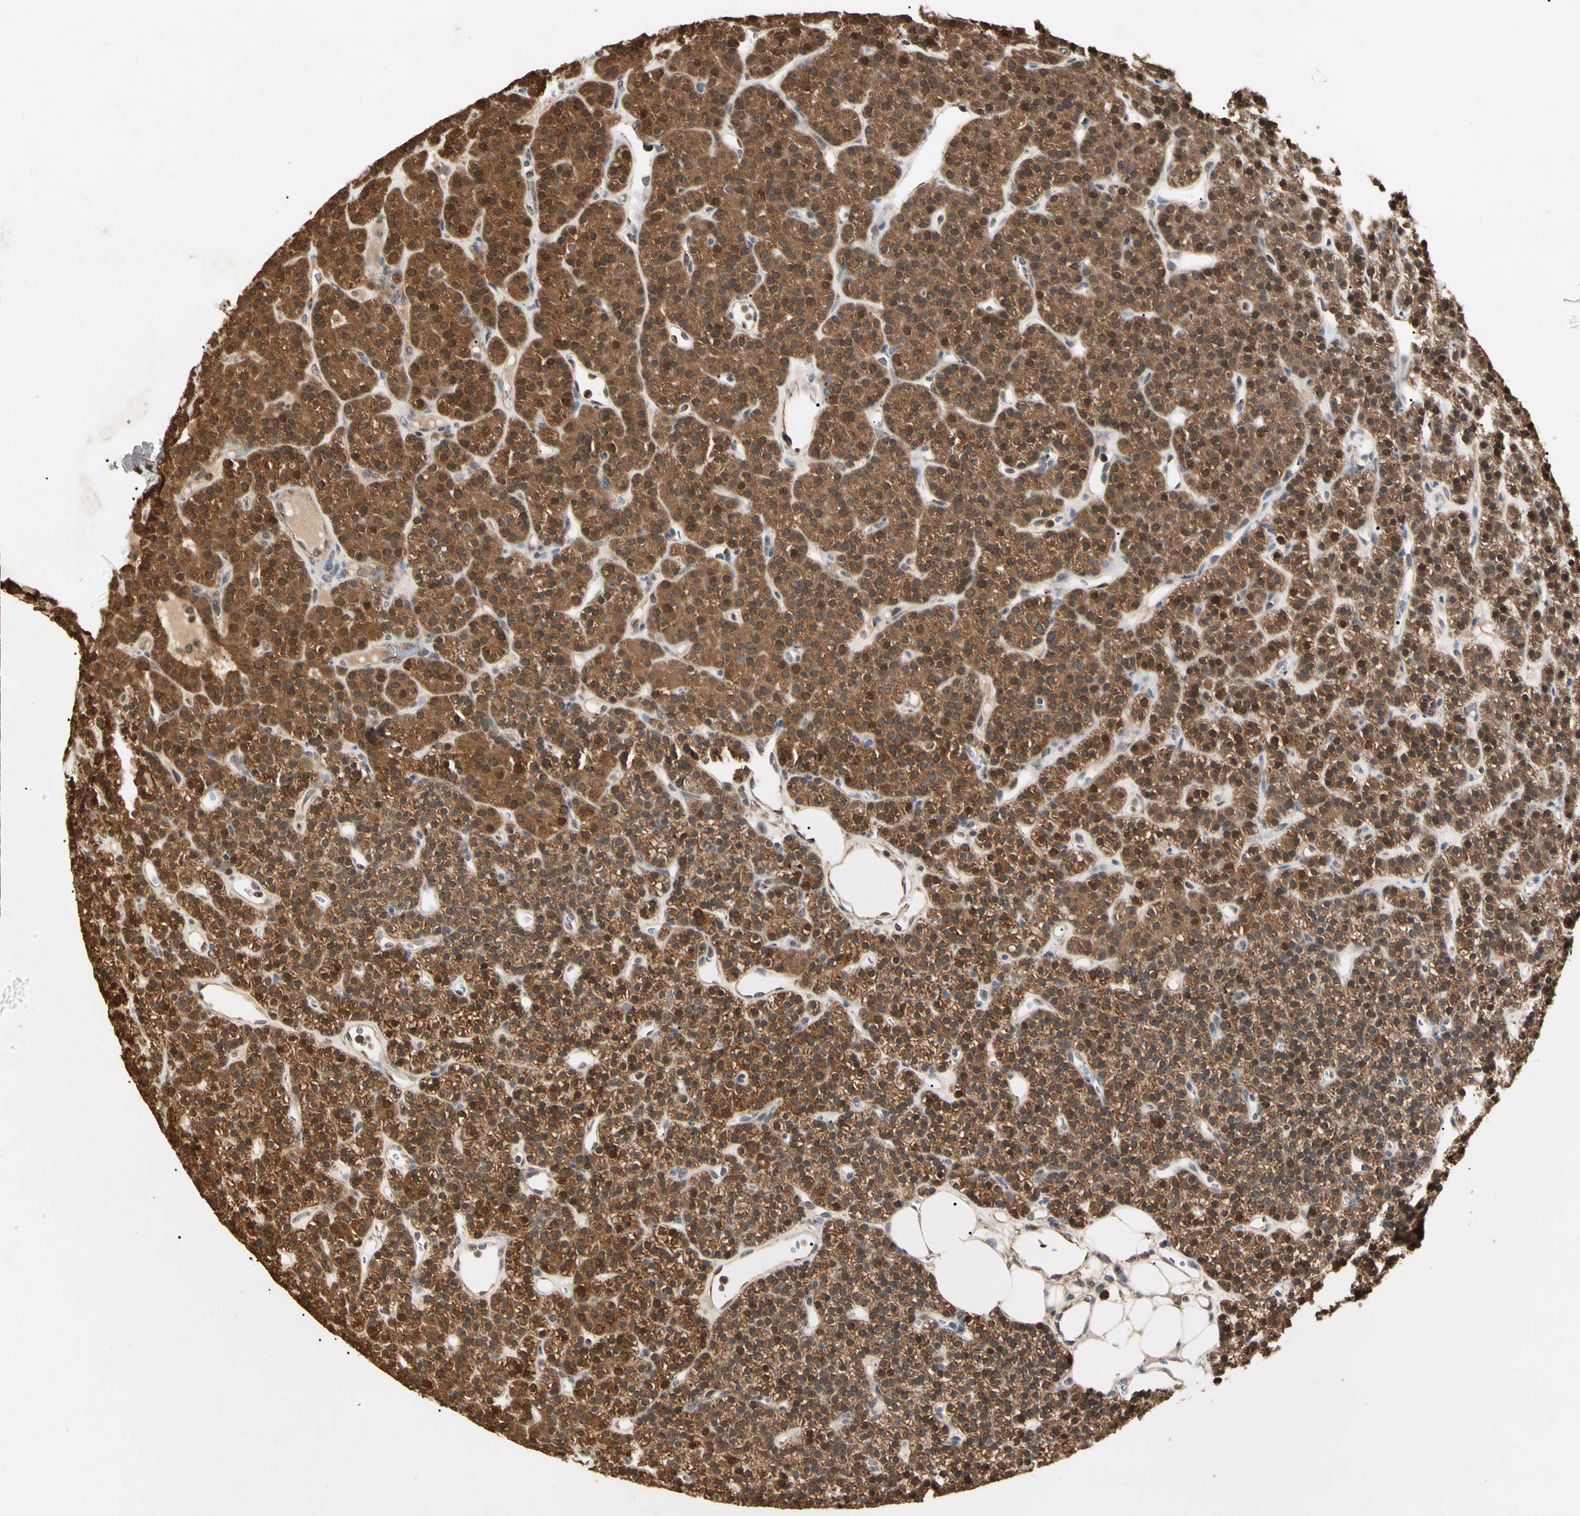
{"staining": {"intensity": "moderate", "quantity": ">75%", "location": "cytoplasmic/membranous,nuclear"}, "tissue": "parathyroid gland", "cell_type": "Glandular cells", "image_type": "normal", "snomed": [{"axis": "morphology", "description": "Normal tissue, NOS"}, {"axis": "morphology", "description": "Hyperplasia, NOS"}, {"axis": "topography", "description": "Parathyroid gland"}], "caption": "Immunohistochemistry (IHC) photomicrograph of normal human parathyroid gland stained for a protein (brown), which exhibits medium levels of moderate cytoplasmic/membranous,nuclear staining in approximately >75% of glandular cells.", "gene": "PRDX5", "patient": {"sex": "male", "age": 44}}